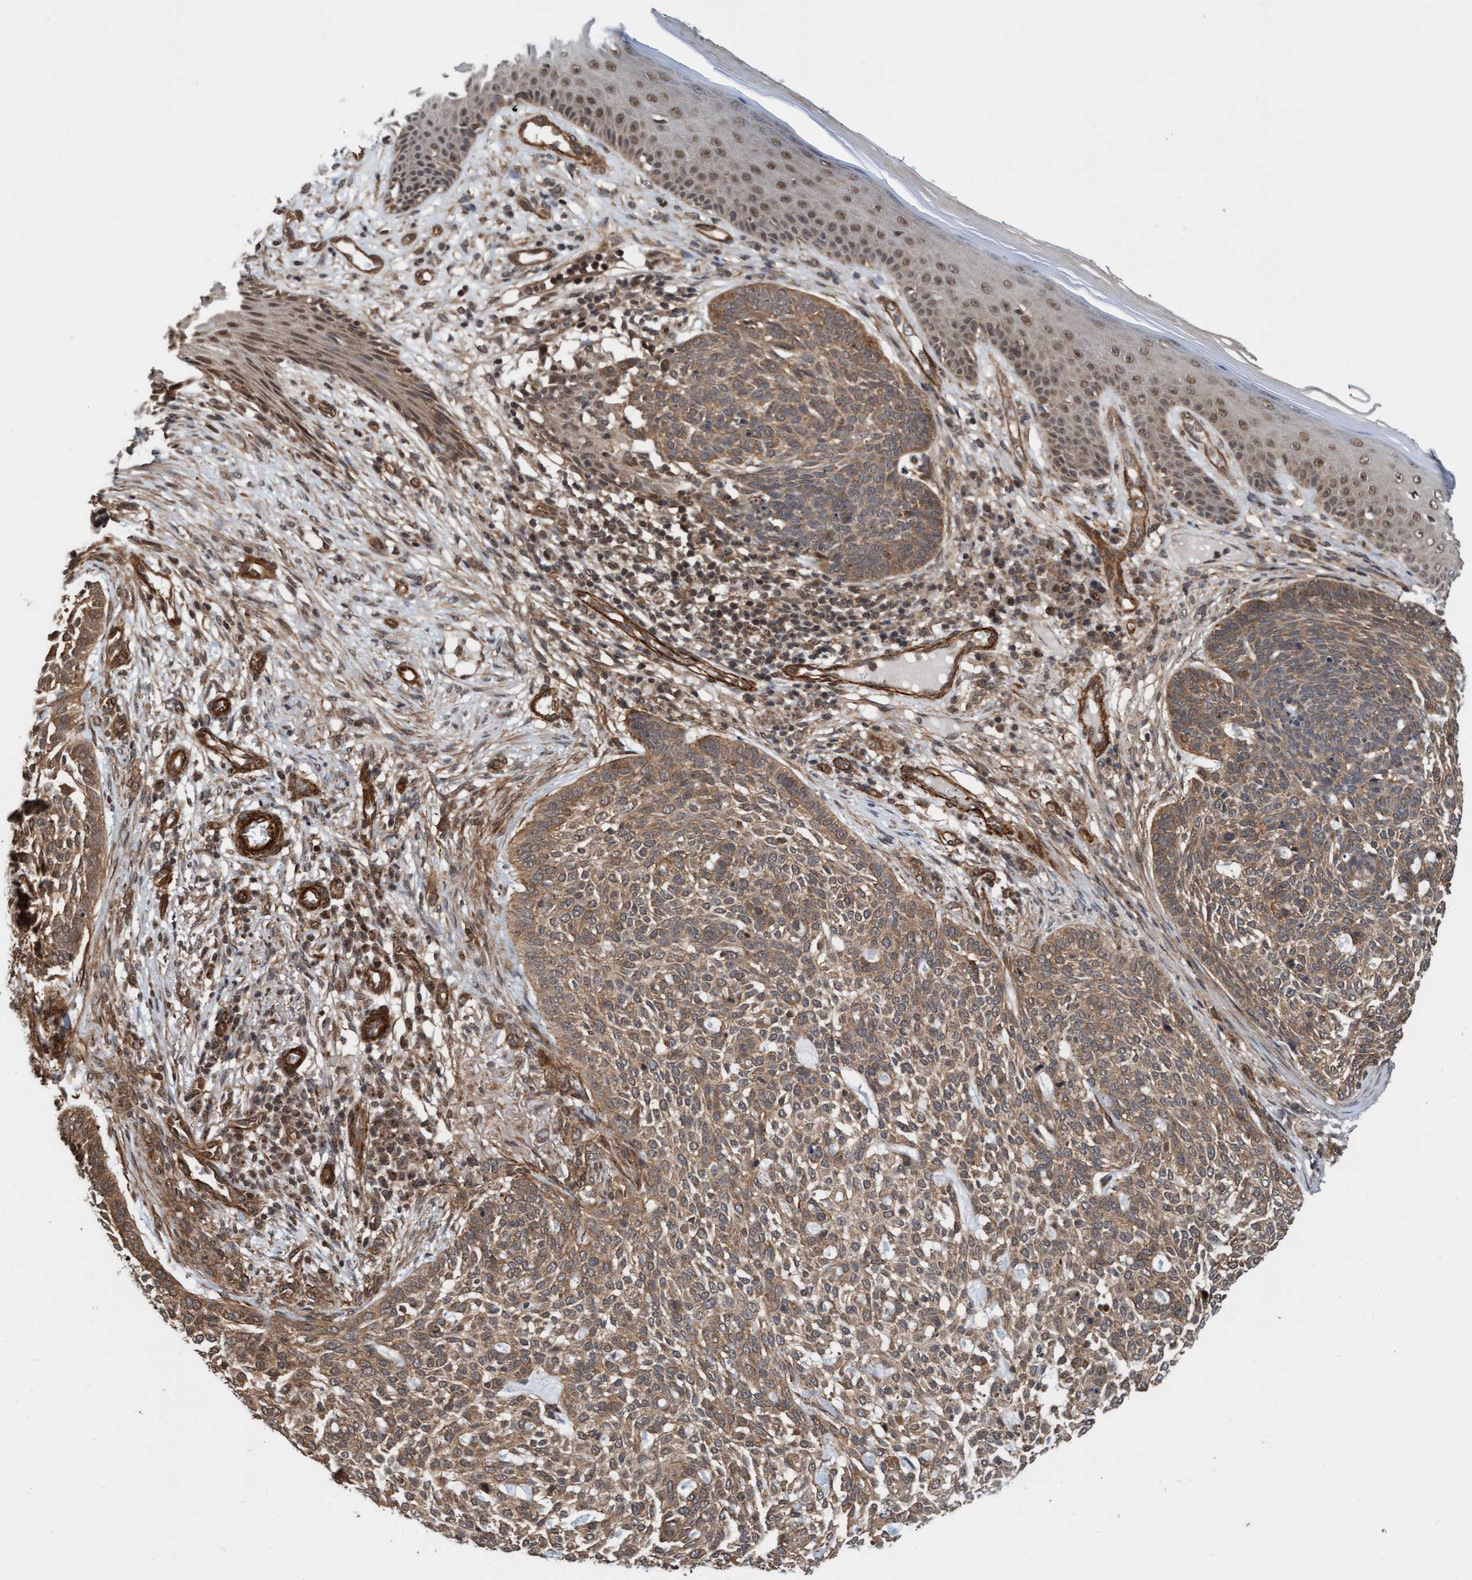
{"staining": {"intensity": "moderate", "quantity": ">75%", "location": "cytoplasmic/membranous"}, "tissue": "skin cancer", "cell_type": "Tumor cells", "image_type": "cancer", "snomed": [{"axis": "morphology", "description": "Basal cell carcinoma"}, {"axis": "topography", "description": "Skin"}], "caption": "Protein staining of basal cell carcinoma (skin) tissue exhibits moderate cytoplasmic/membranous staining in about >75% of tumor cells.", "gene": "STXBP4", "patient": {"sex": "female", "age": 64}}